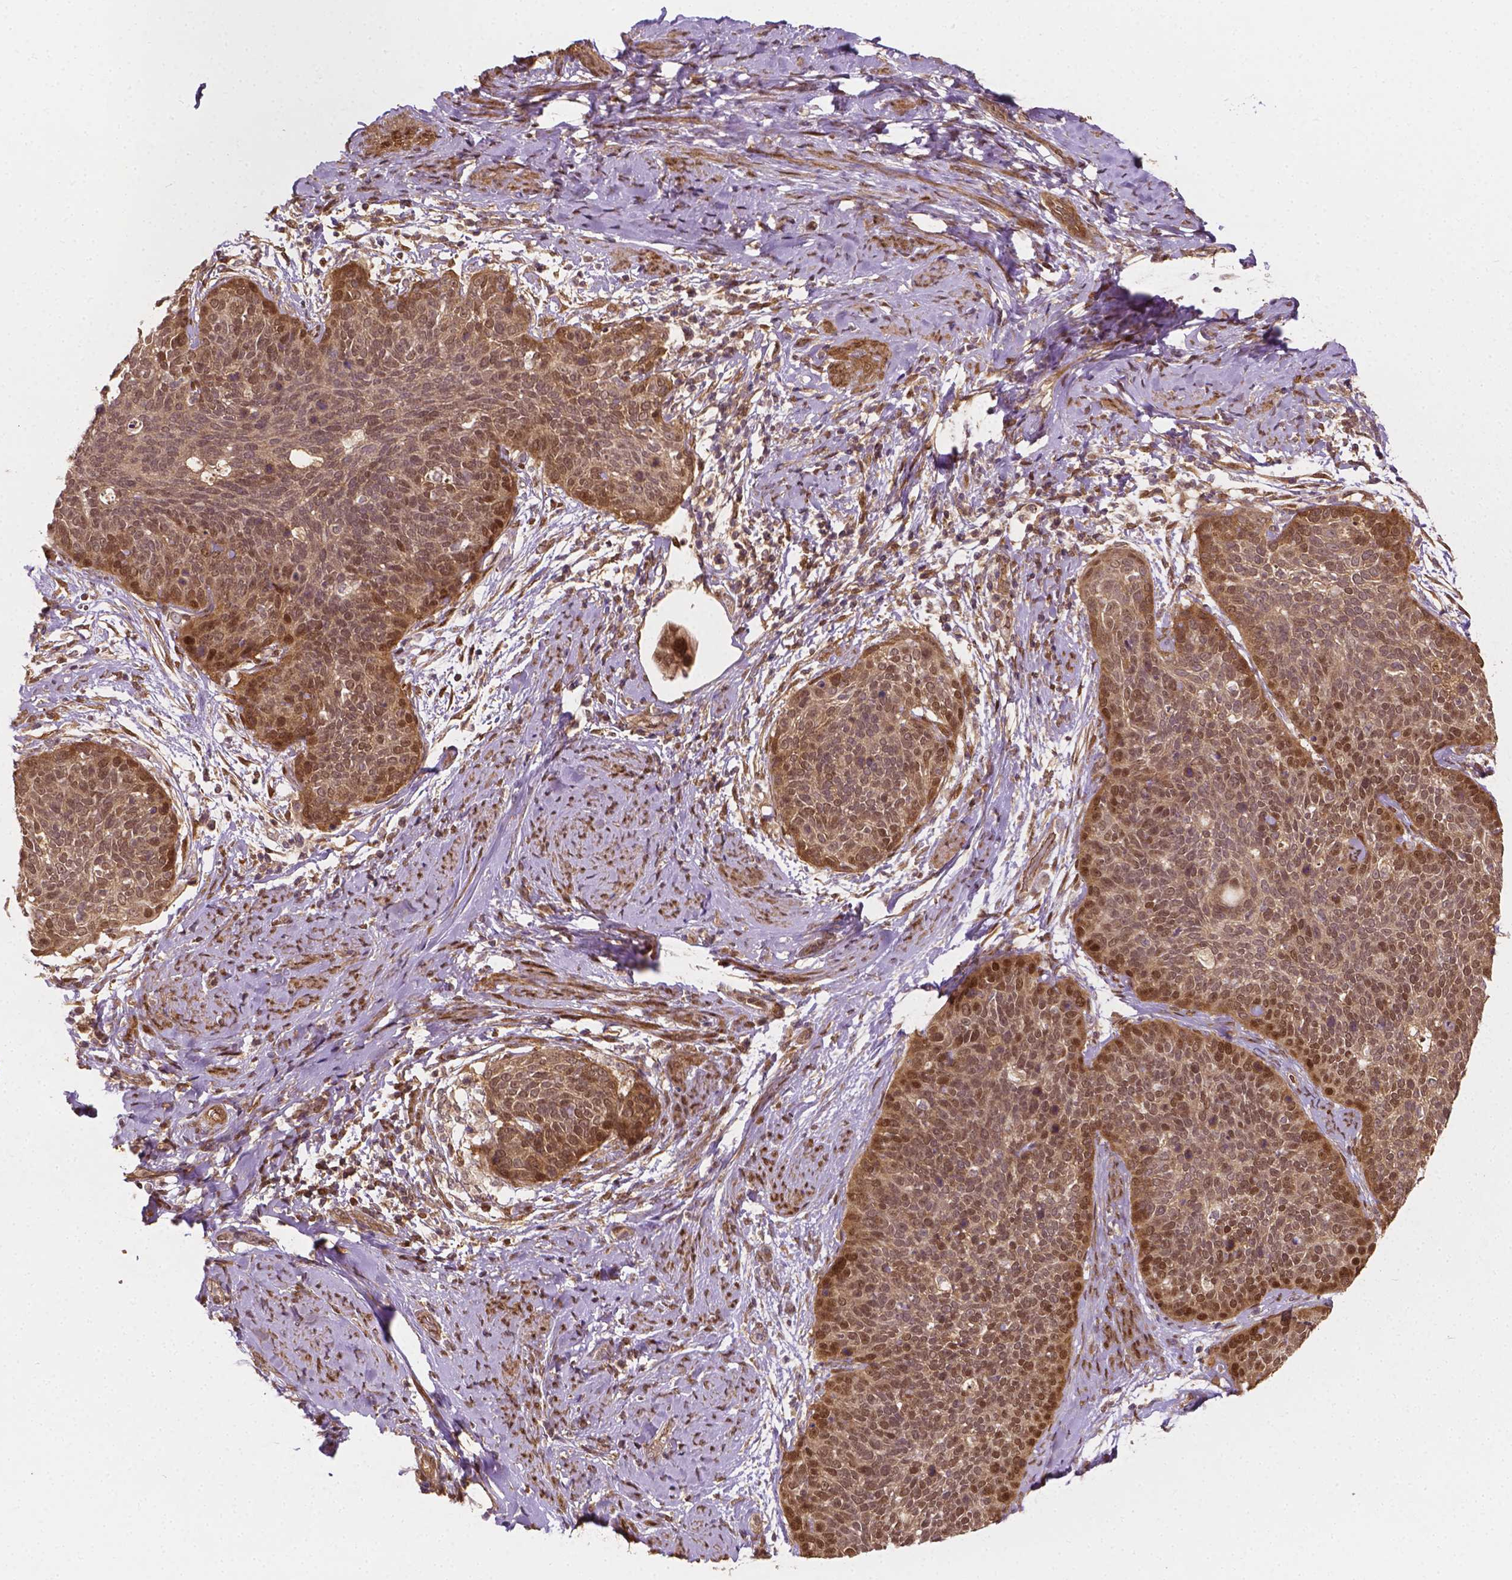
{"staining": {"intensity": "moderate", "quantity": "<25%", "location": "nuclear"}, "tissue": "cervical cancer", "cell_type": "Tumor cells", "image_type": "cancer", "snomed": [{"axis": "morphology", "description": "Squamous cell carcinoma, NOS"}, {"axis": "topography", "description": "Cervix"}], "caption": "Protein positivity by immunohistochemistry (IHC) reveals moderate nuclear positivity in approximately <25% of tumor cells in cervical cancer (squamous cell carcinoma).", "gene": "YAP1", "patient": {"sex": "female", "age": 69}}